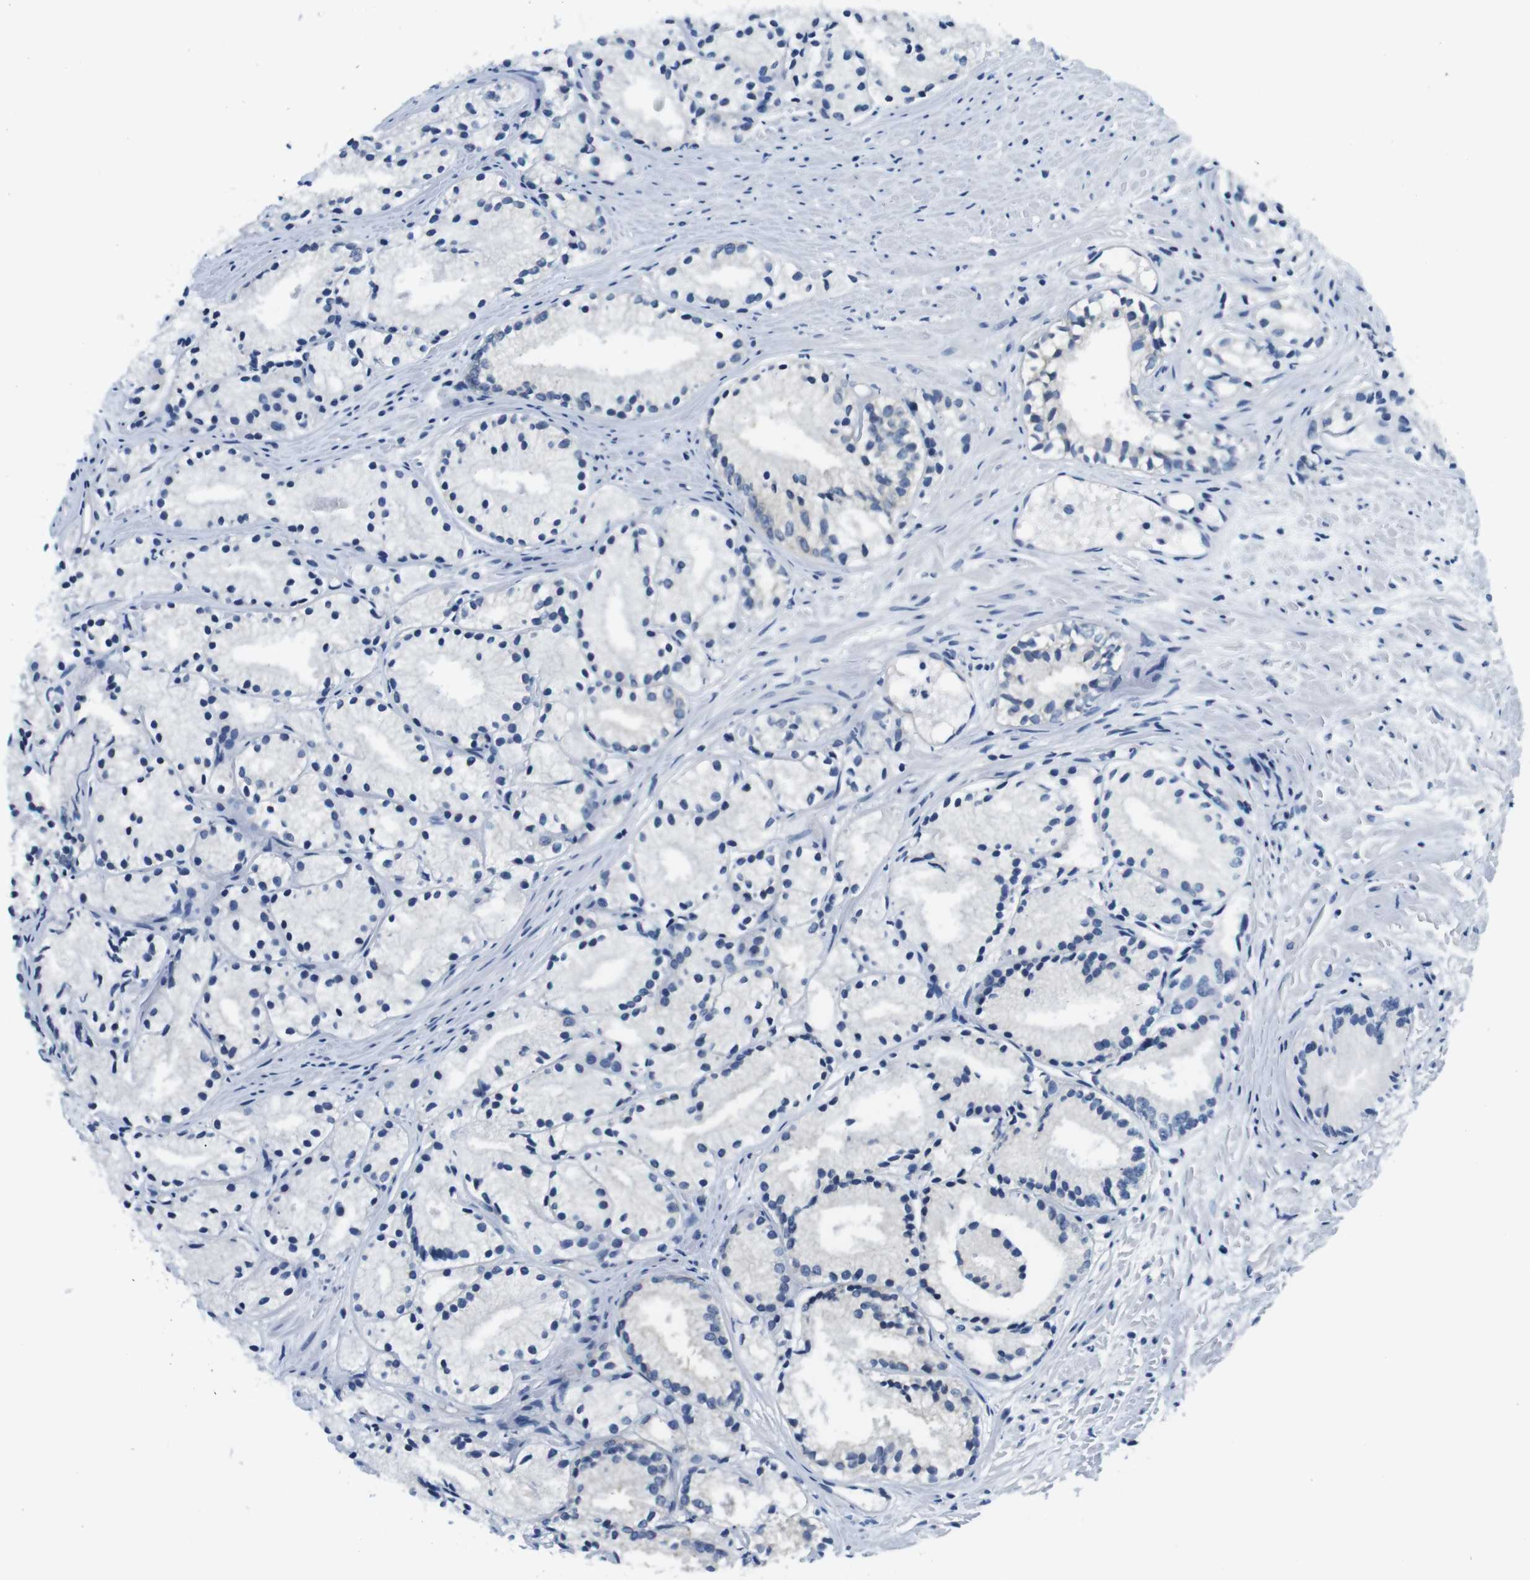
{"staining": {"intensity": "negative", "quantity": "none", "location": "none"}, "tissue": "prostate cancer", "cell_type": "Tumor cells", "image_type": "cancer", "snomed": [{"axis": "morphology", "description": "Adenocarcinoma, Low grade"}, {"axis": "topography", "description": "Prostate"}], "caption": "This is an immunohistochemistry (IHC) histopathology image of human prostate adenocarcinoma (low-grade). There is no staining in tumor cells.", "gene": "EIF2B5", "patient": {"sex": "male", "age": 72}}